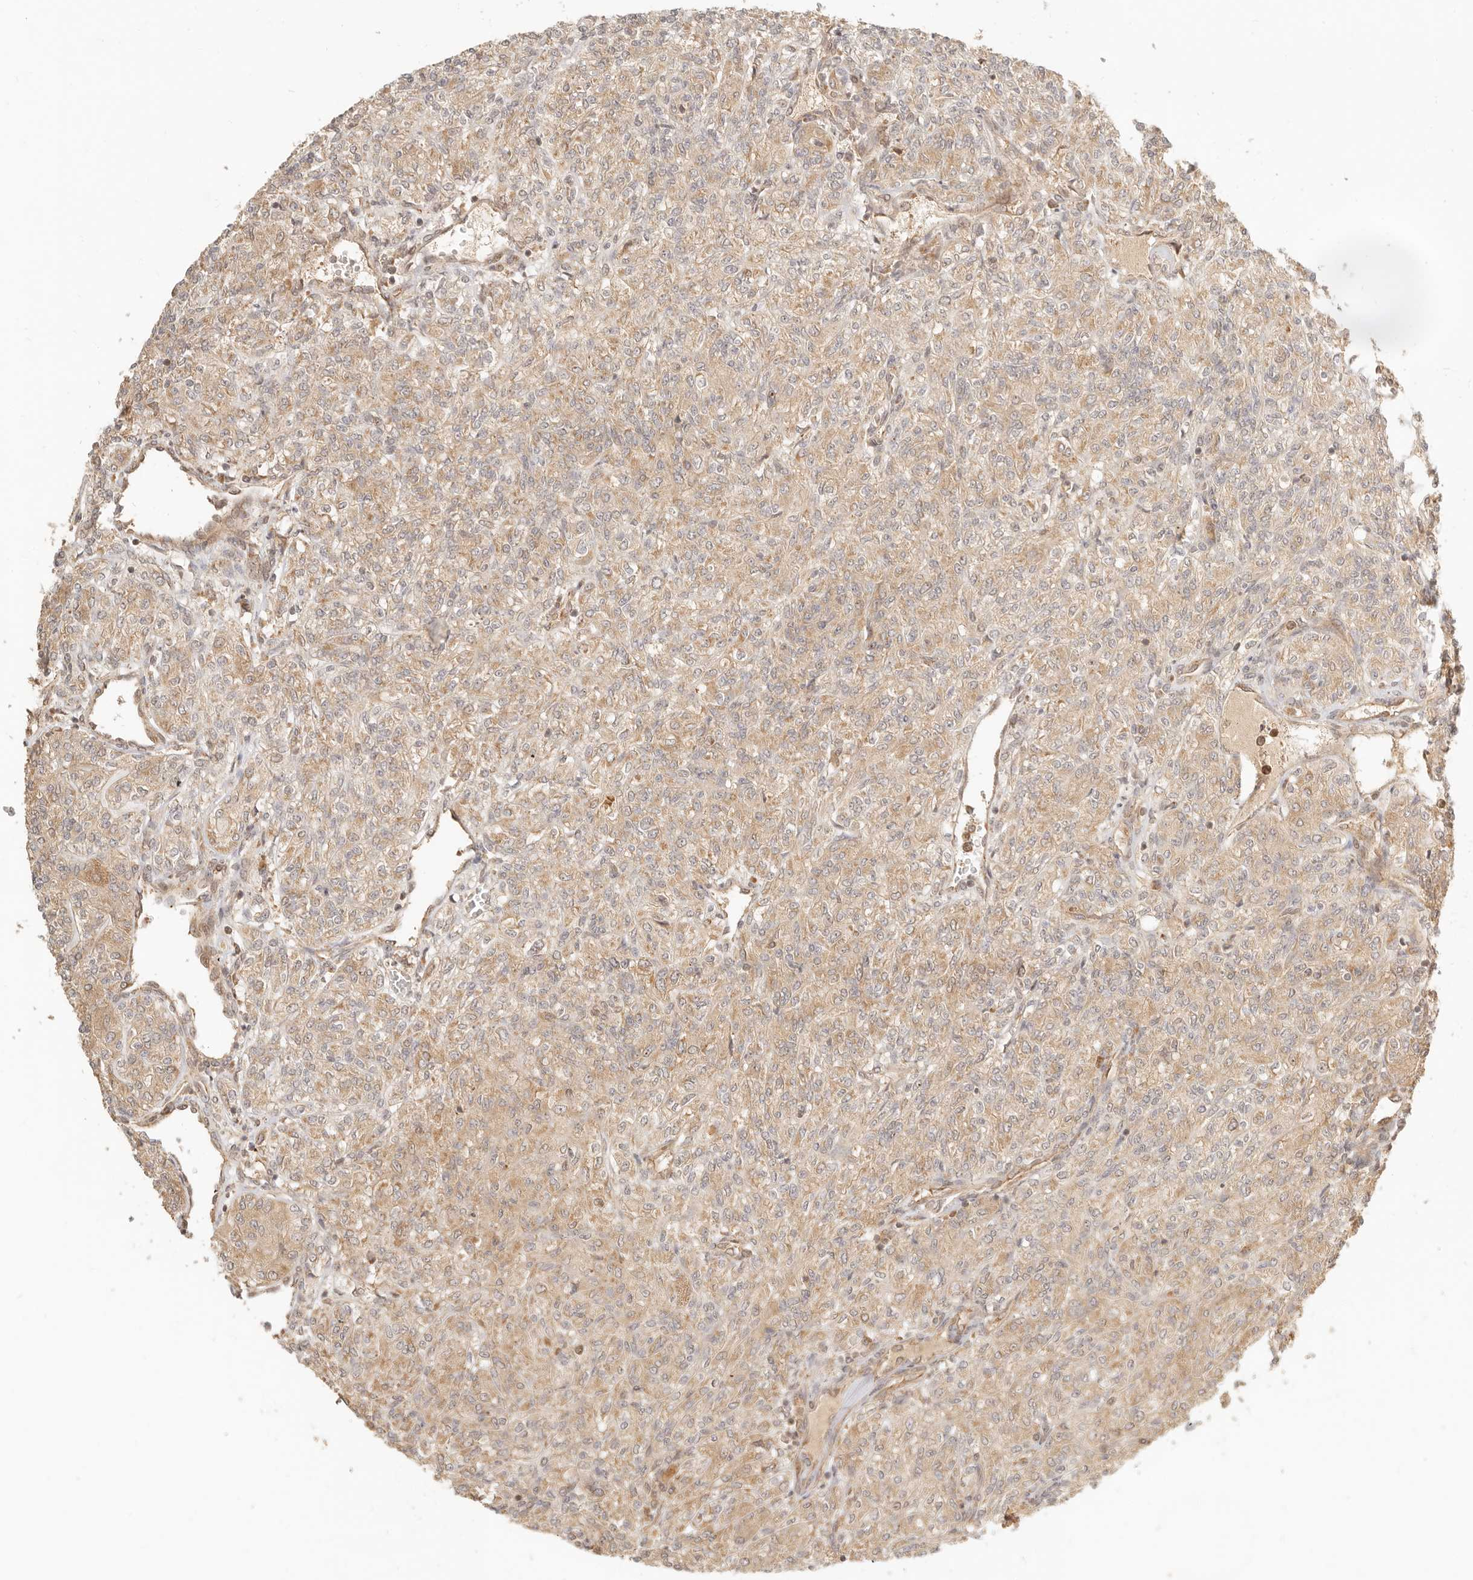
{"staining": {"intensity": "weak", "quantity": ">75%", "location": "cytoplasmic/membranous"}, "tissue": "renal cancer", "cell_type": "Tumor cells", "image_type": "cancer", "snomed": [{"axis": "morphology", "description": "Adenocarcinoma, NOS"}, {"axis": "topography", "description": "Kidney"}], "caption": "Protein analysis of renal cancer tissue shows weak cytoplasmic/membranous staining in about >75% of tumor cells.", "gene": "BAALC", "patient": {"sex": "male", "age": 77}}